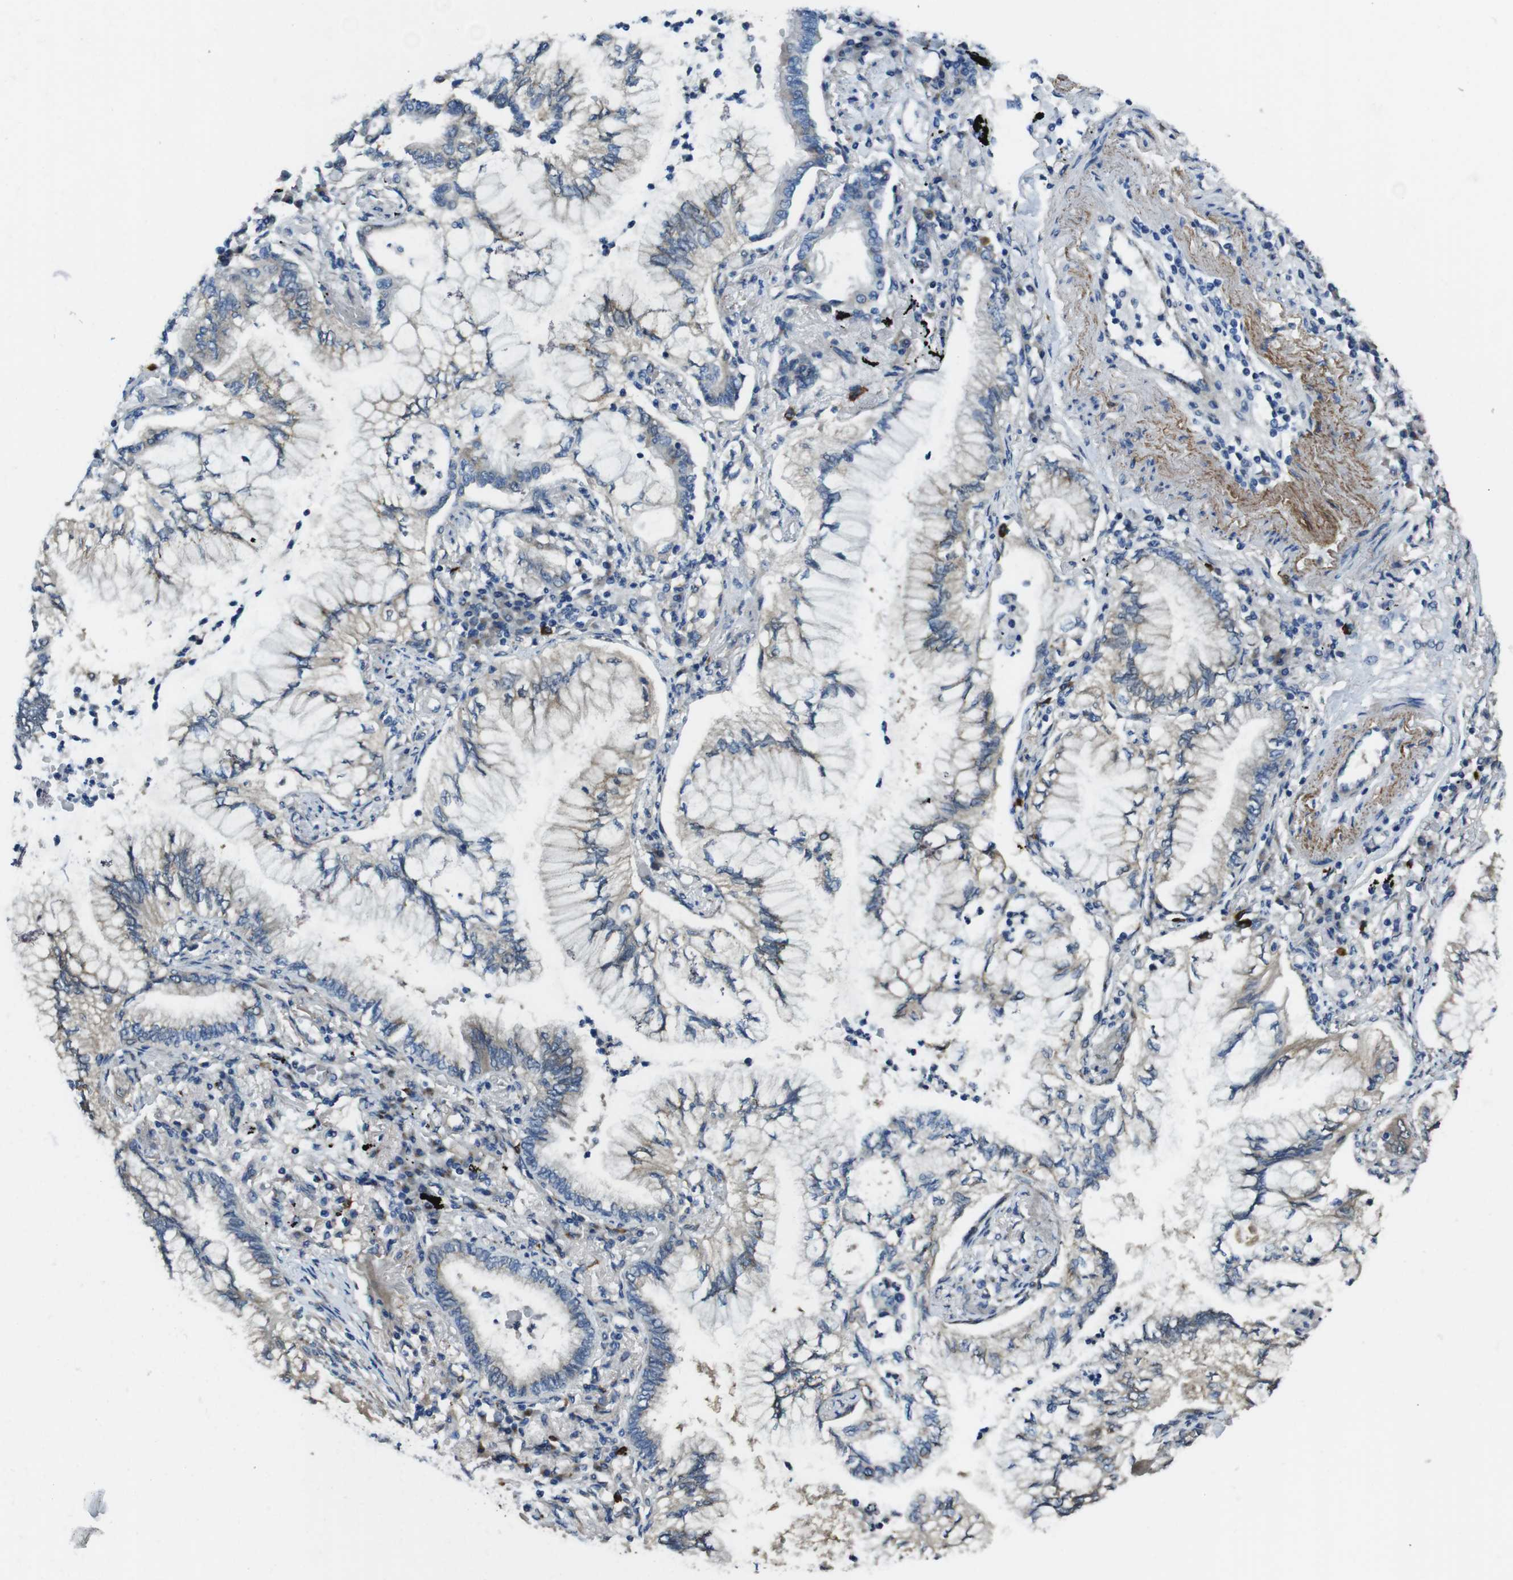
{"staining": {"intensity": "weak", "quantity": "25%-75%", "location": "cytoplasmic/membranous"}, "tissue": "lung cancer", "cell_type": "Tumor cells", "image_type": "cancer", "snomed": [{"axis": "morphology", "description": "Normal tissue, NOS"}, {"axis": "morphology", "description": "Adenocarcinoma, NOS"}, {"axis": "topography", "description": "Bronchus"}, {"axis": "topography", "description": "Lung"}], "caption": "The image shows immunohistochemical staining of lung cancer (adenocarcinoma). There is weak cytoplasmic/membranous expression is appreciated in about 25%-75% of tumor cells. Immunohistochemistry (ihc) stains the protein in brown and the nuclei are stained blue.", "gene": "RAB6A", "patient": {"sex": "female", "age": 70}}